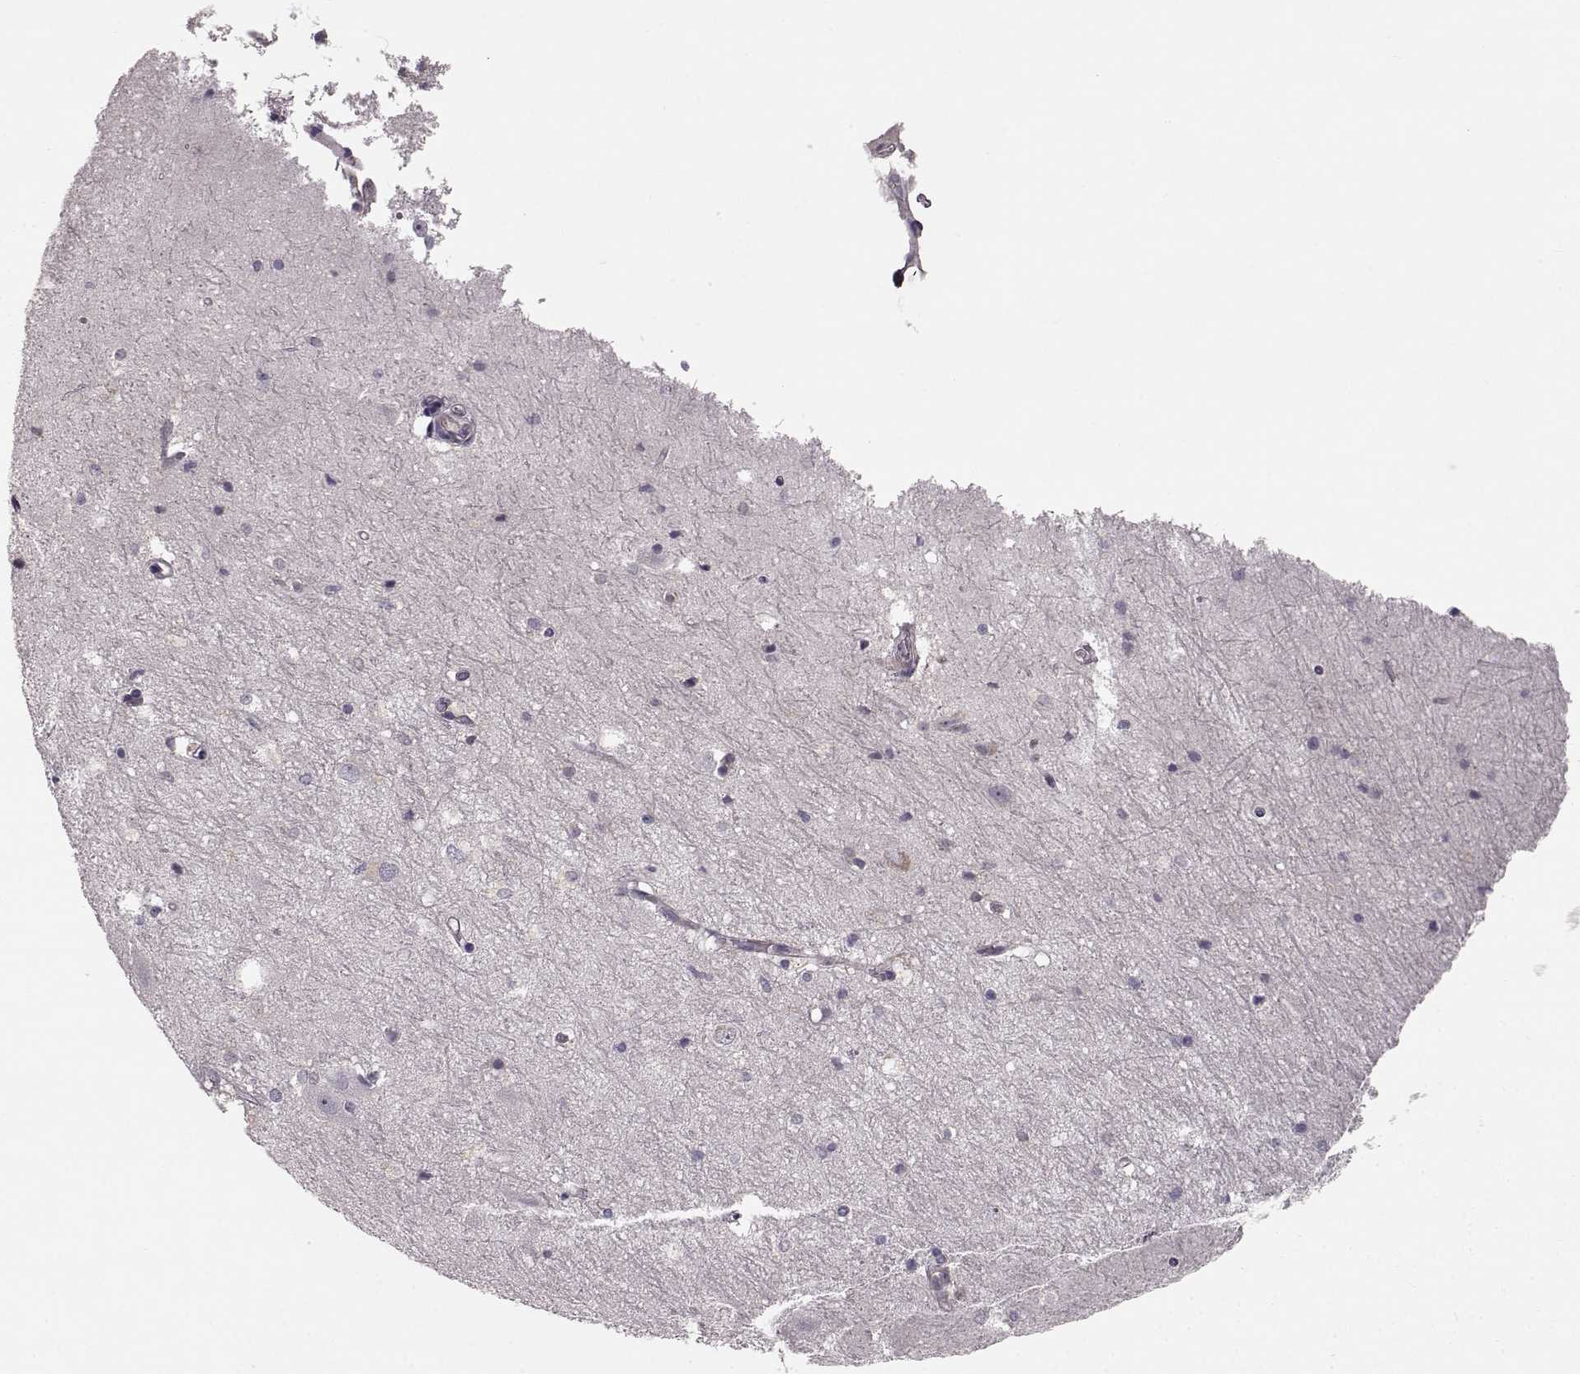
{"staining": {"intensity": "negative", "quantity": "none", "location": "none"}, "tissue": "hippocampus", "cell_type": "Glial cells", "image_type": "normal", "snomed": [{"axis": "morphology", "description": "Normal tissue, NOS"}, {"axis": "topography", "description": "Hippocampus"}], "caption": "This image is of normal hippocampus stained with immunohistochemistry to label a protein in brown with the nuclei are counter-stained blue. There is no staining in glial cells. (Immunohistochemistry, brightfield microscopy, high magnification).", "gene": "CCNF", "patient": {"sex": "male", "age": 44}}